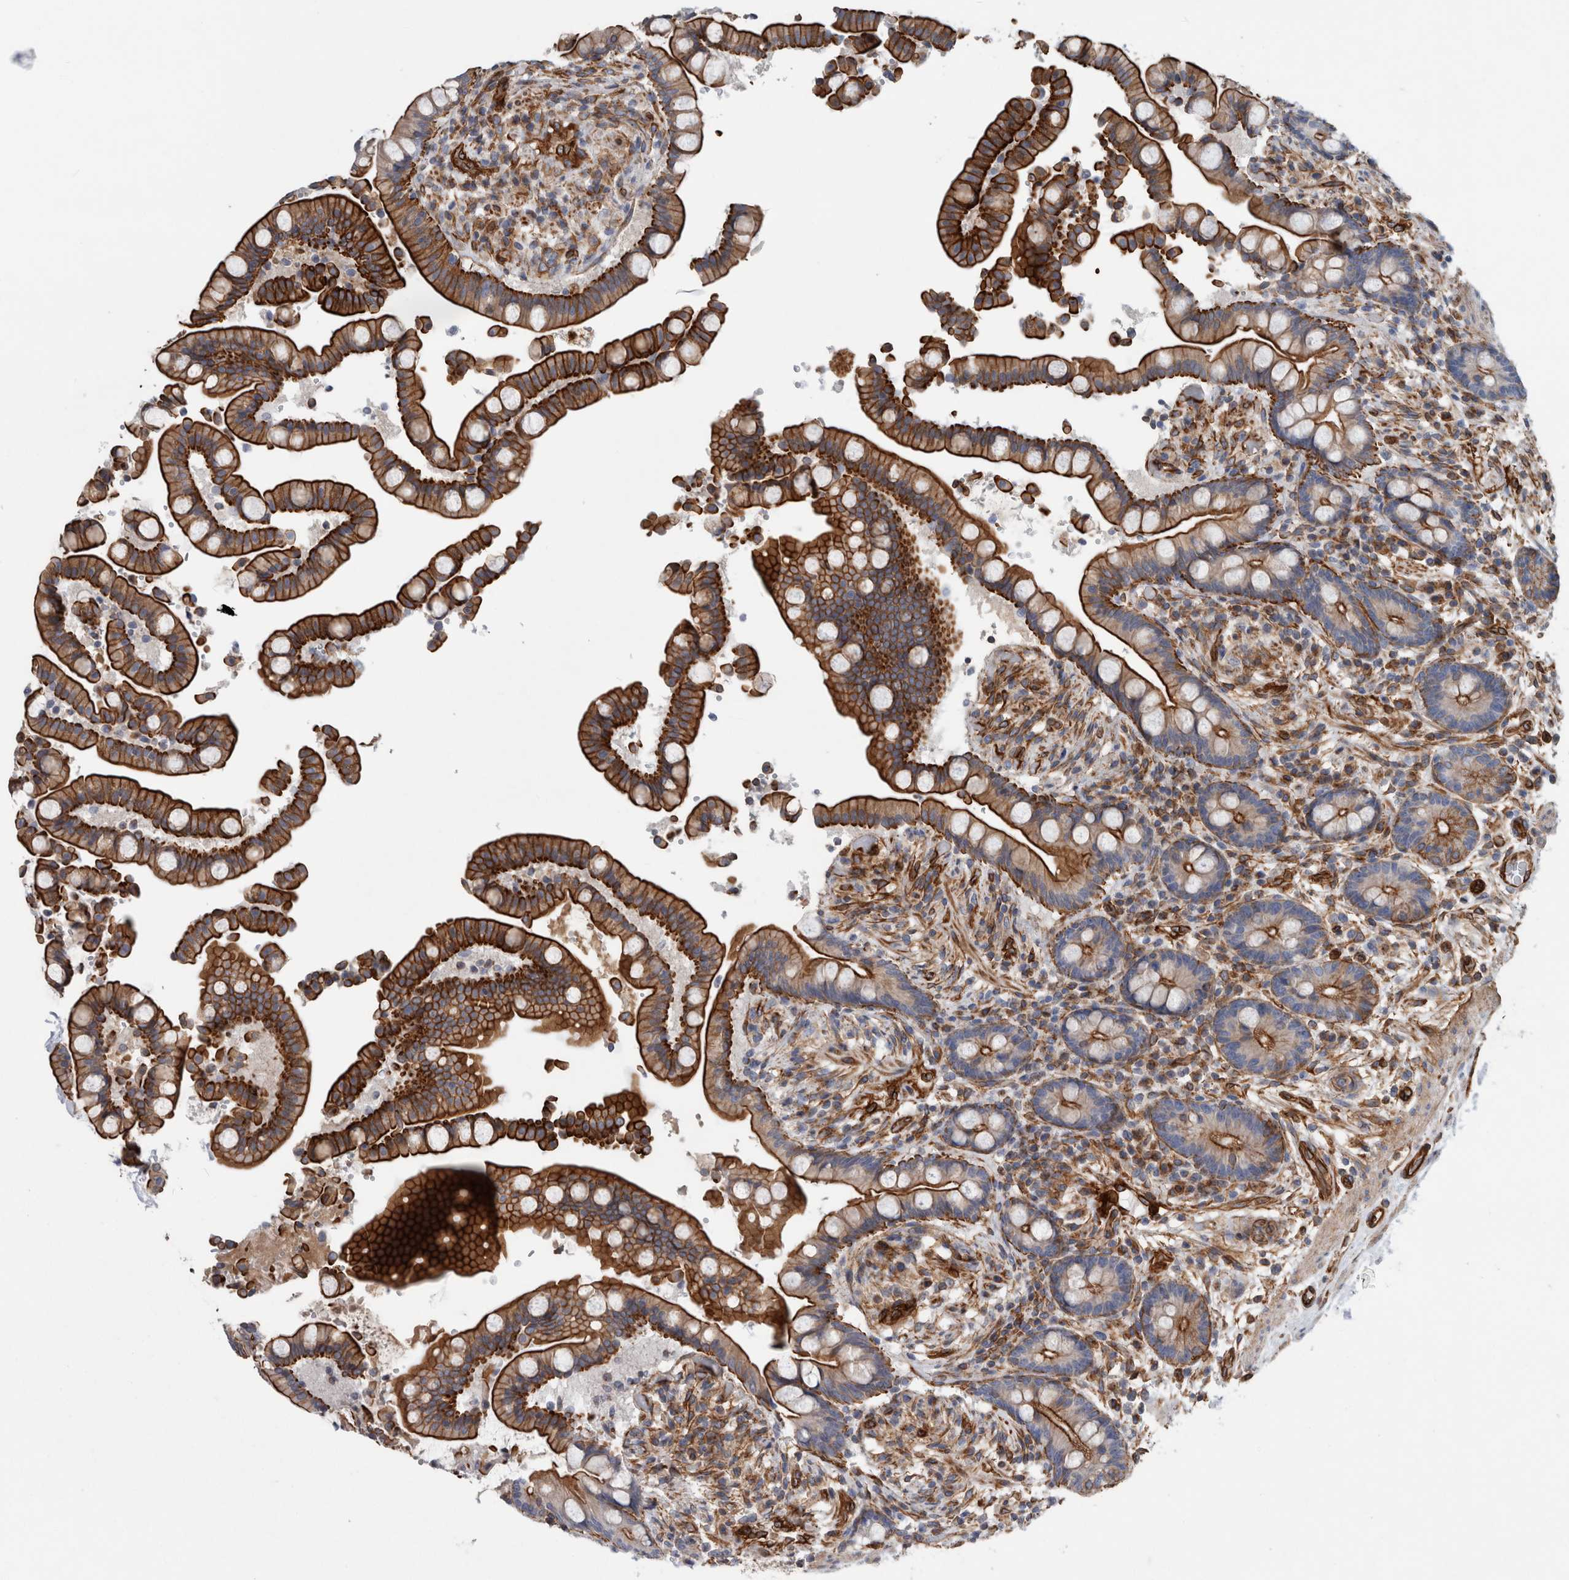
{"staining": {"intensity": "strong", "quantity": ">75%", "location": "cytoplasmic/membranous"}, "tissue": "colon", "cell_type": "Endothelial cells", "image_type": "normal", "snomed": [{"axis": "morphology", "description": "Normal tissue, NOS"}, {"axis": "topography", "description": "Colon"}], "caption": "Colon stained with DAB (3,3'-diaminobenzidine) immunohistochemistry shows high levels of strong cytoplasmic/membranous positivity in about >75% of endothelial cells. (brown staining indicates protein expression, while blue staining denotes nuclei).", "gene": "PLEC", "patient": {"sex": "male", "age": 73}}